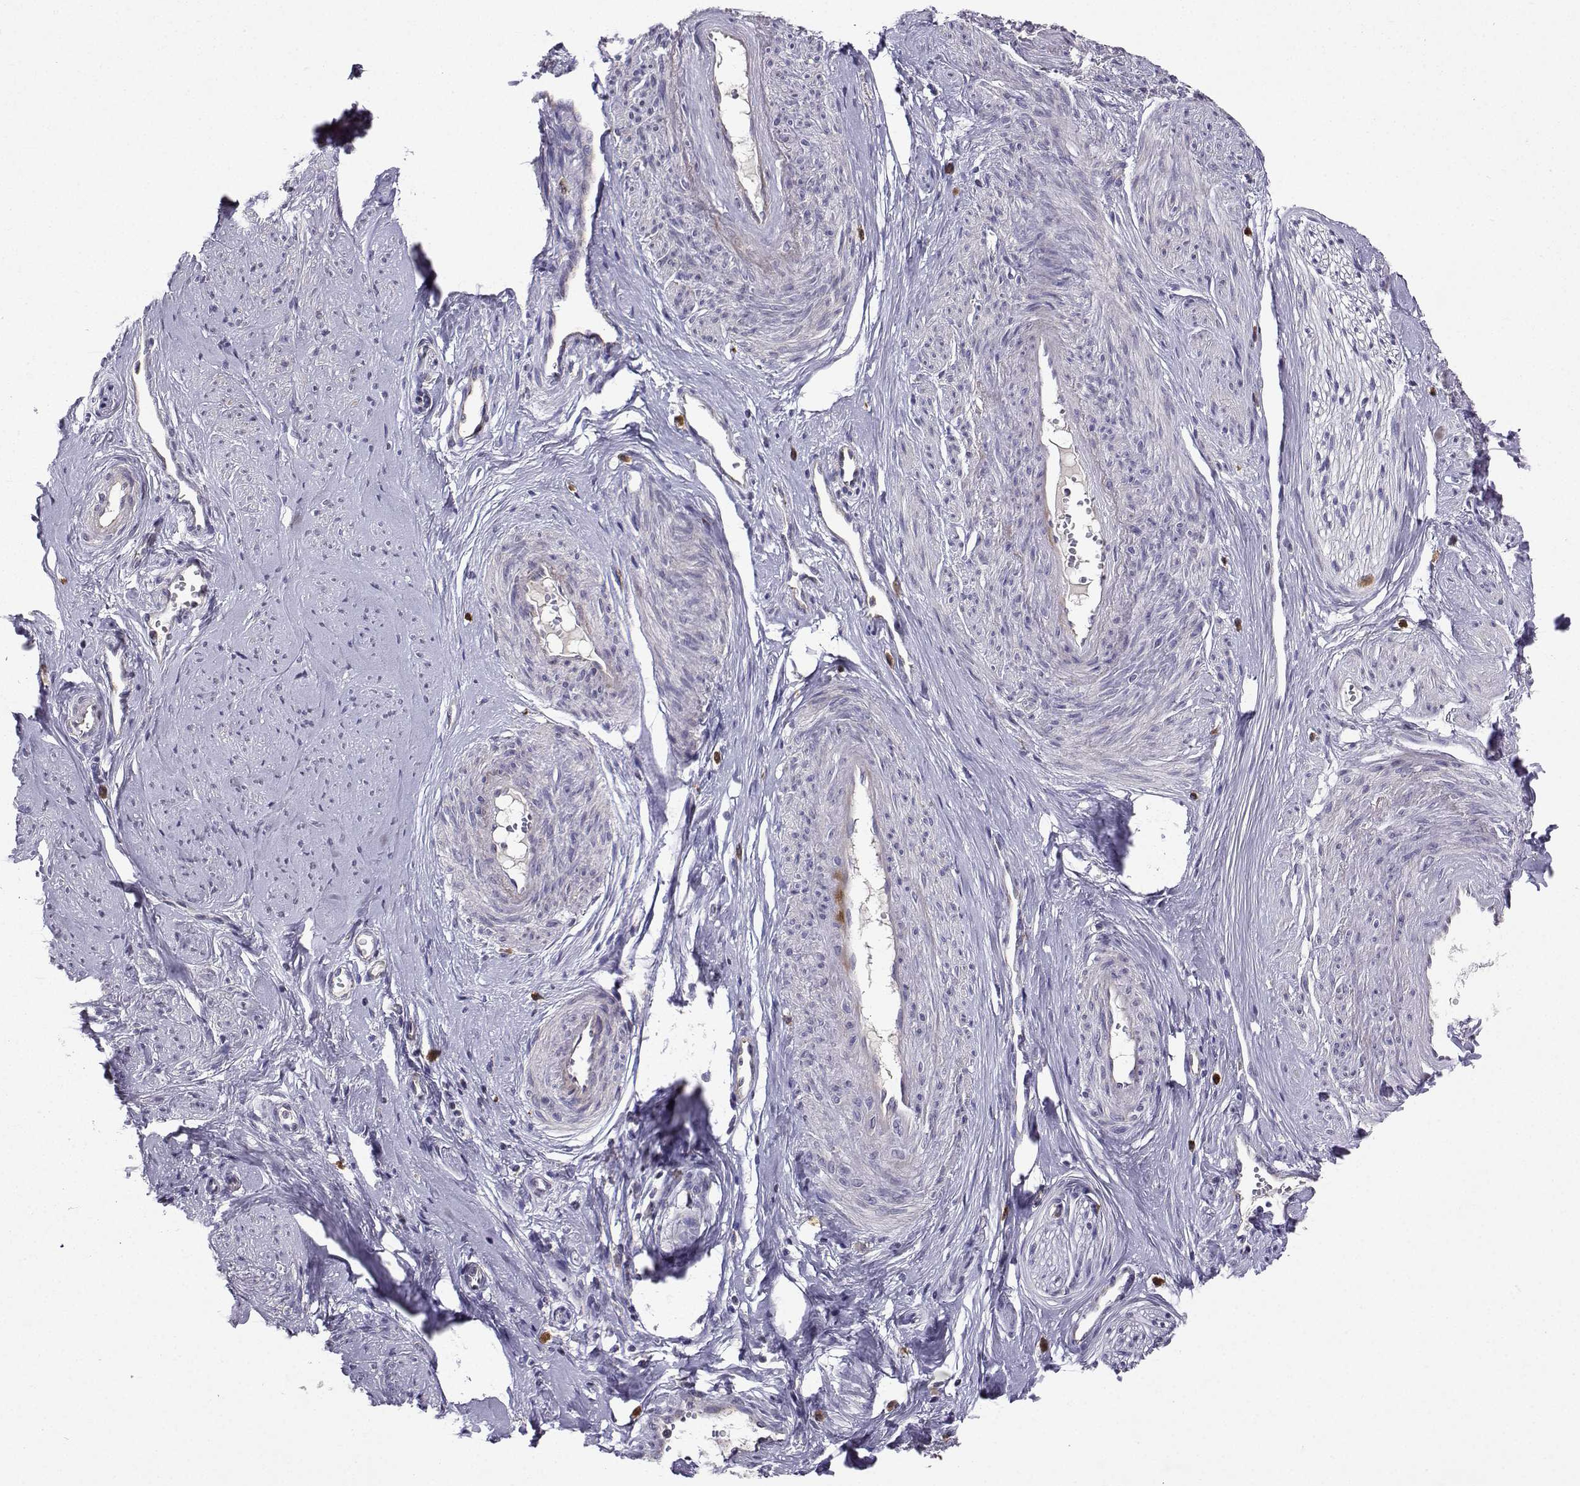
{"staining": {"intensity": "negative", "quantity": "none", "location": "none"}, "tissue": "smooth muscle", "cell_type": "Smooth muscle cells", "image_type": "normal", "snomed": [{"axis": "morphology", "description": "Normal tissue, NOS"}, {"axis": "topography", "description": "Smooth muscle"}], "caption": "High power microscopy histopathology image of an IHC photomicrograph of unremarkable smooth muscle, revealing no significant staining in smooth muscle cells. (Stains: DAB immunohistochemistry (IHC) with hematoxylin counter stain, Microscopy: brightfield microscopy at high magnification).", "gene": "STXBP5", "patient": {"sex": "female", "age": 48}}